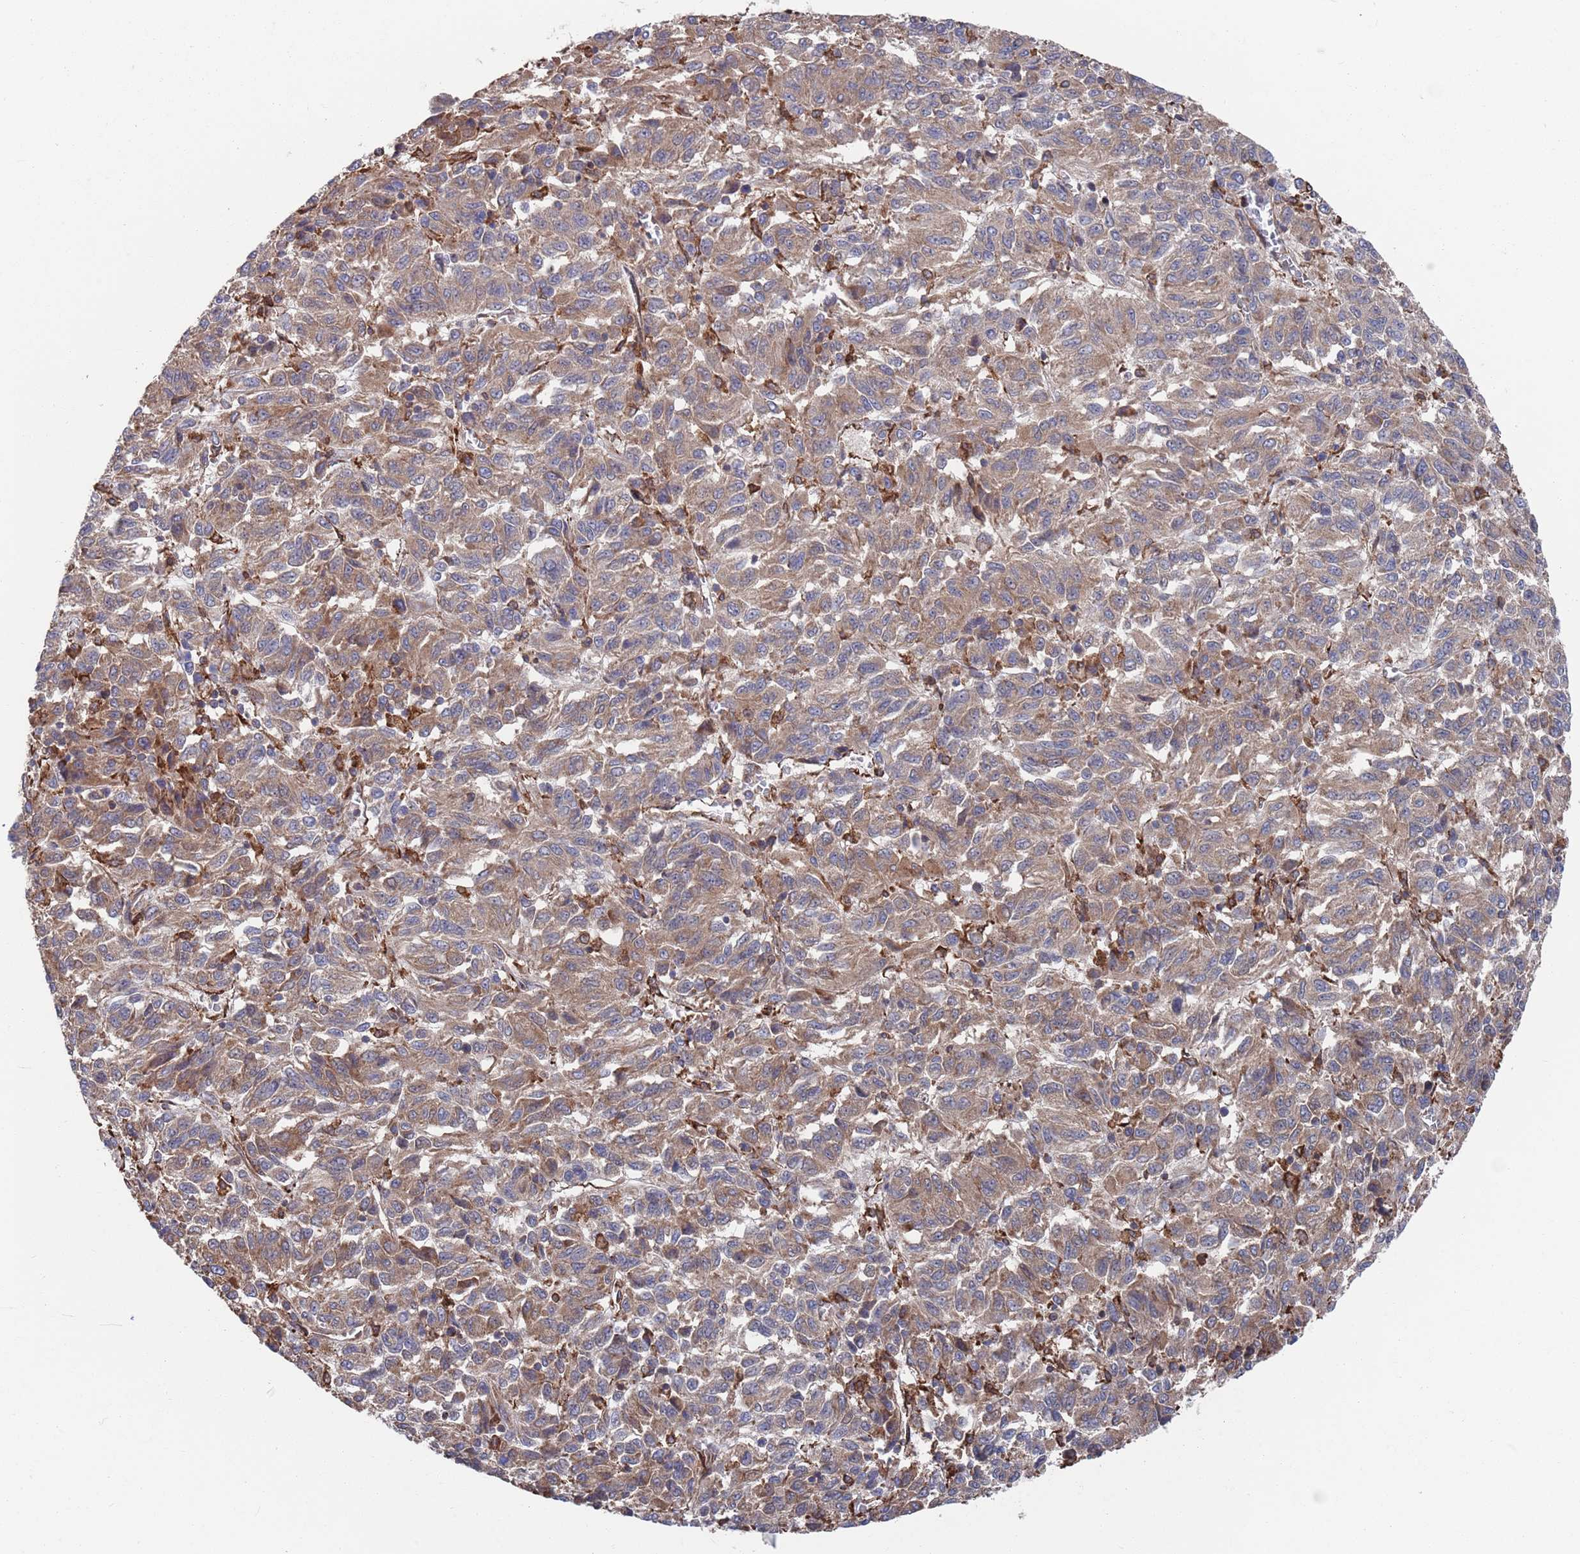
{"staining": {"intensity": "weak", "quantity": ">75%", "location": "cytoplasmic/membranous"}, "tissue": "melanoma", "cell_type": "Tumor cells", "image_type": "cancer", "snomed": [{"axis": "morphology", "description": "Malignant melanoma, Metastatic site"}, {"axis": "topography", "description": "Lung"}], "caption": "A brown stain labels weak cytoplasmic/membranous positivity of a protein in human melanoma tumor cells.", "gene": "GID8", "patient": {"sex": "male", "age": 64}}